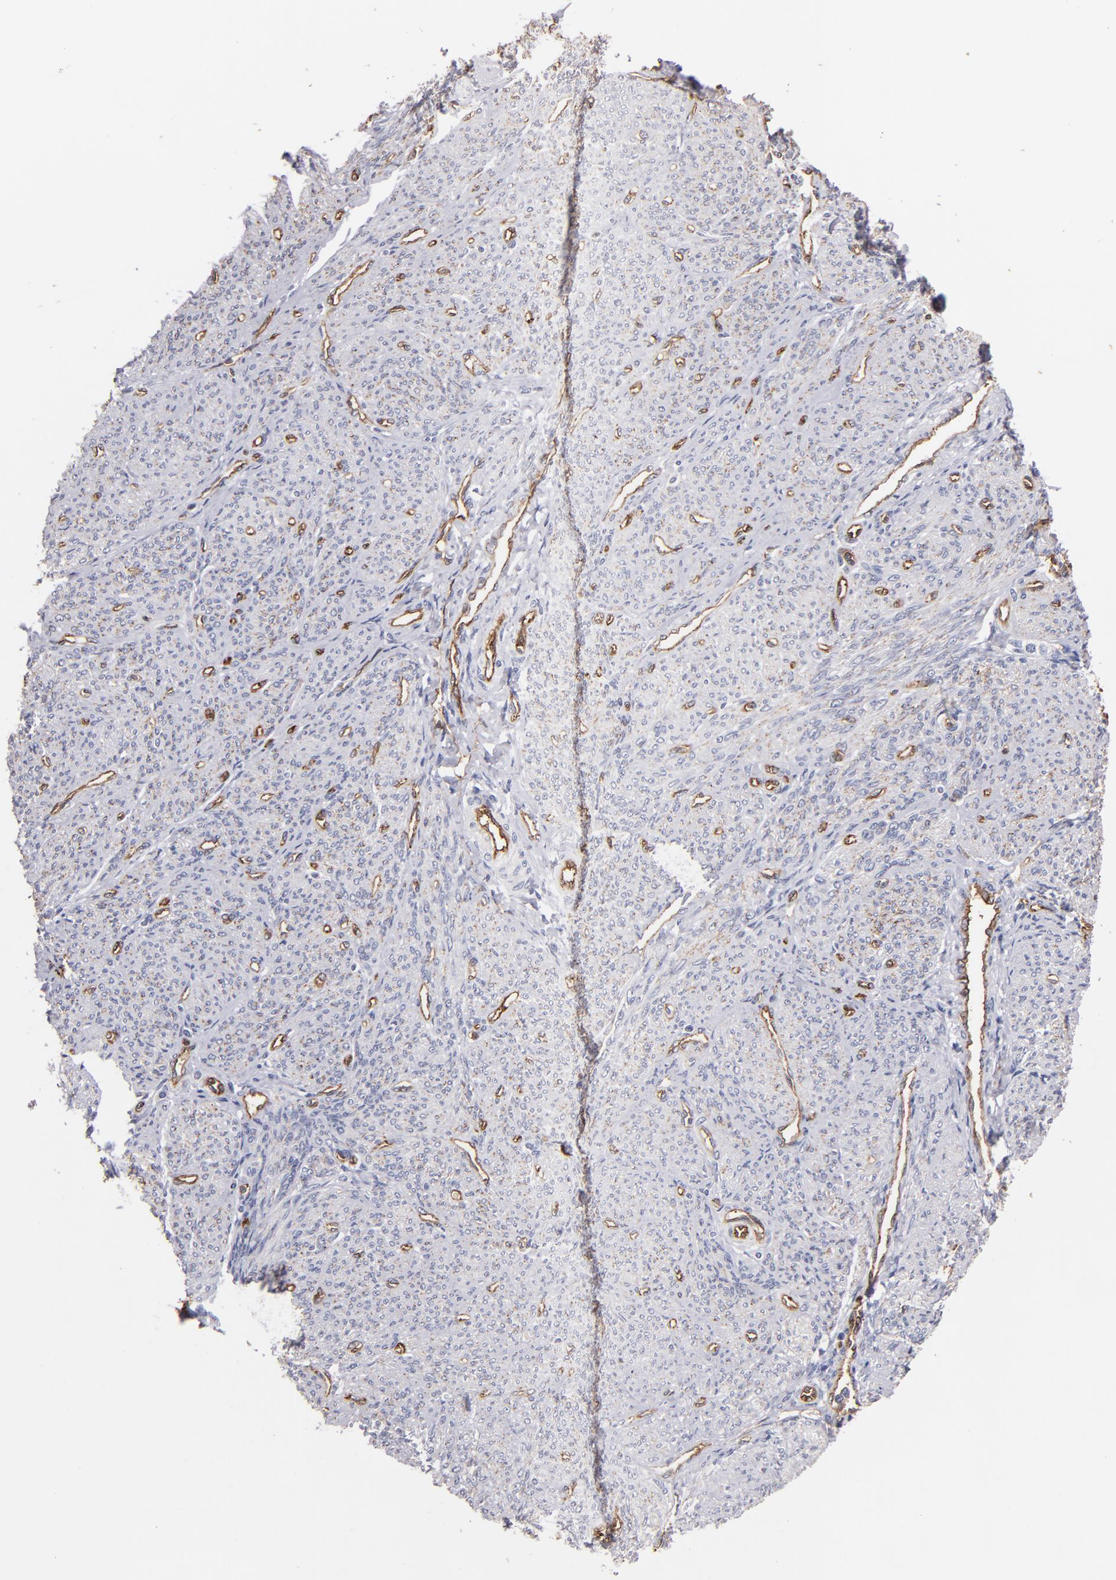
{"staining": {"intensity": "negative", "quantity": "none", "location": "none"}, "tissue": "smooth muscle", "cell_type": "Smooth muscle cells", "image_type": "normal", "snomed": [{"axis": "morphology", "description": "Normal tissue, NOS"}, {"axis": "topography", "description": "Cervix"}, {"axis": "topography", "description": "Endometrium"}], "caption": "This photomicrograph is of normal smooth muscle stained with IHC to label a protein in brown with the nuclei are counter-stained blue. There is no expression in smooth muscle cells. (DAB (3,3'-diaminobenzidine) immunohistochemistry, high magnification).", "gene": "CLDN5", "patient": {"sex": "female", "age": 65}}